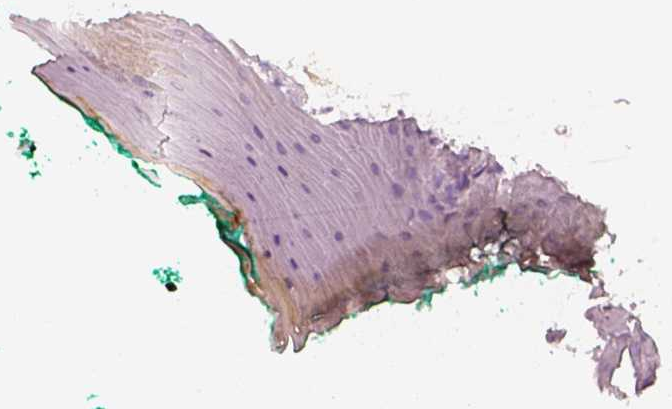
{"staining": {"intensity": "negative", "quantity": "none", "location": "none"}, "tissue": "oral mucosa", "cell_type": "Squamous epithelial cells", "image_type": "normal", "snomed": [{"axis": "morphology", "description": "Normal tissue, NOS"}, {"axis": "topography", "description": "Oral tissue"}], "caption": "High magnification brightfield microscopy of benign oral mucosa stained with DAB (brown) and counterstained with hematoxylin (blue): squamous epithelial cells show no significant expression.", "gene": "PON3", "patient": {"sex": "female", "age": 83}}